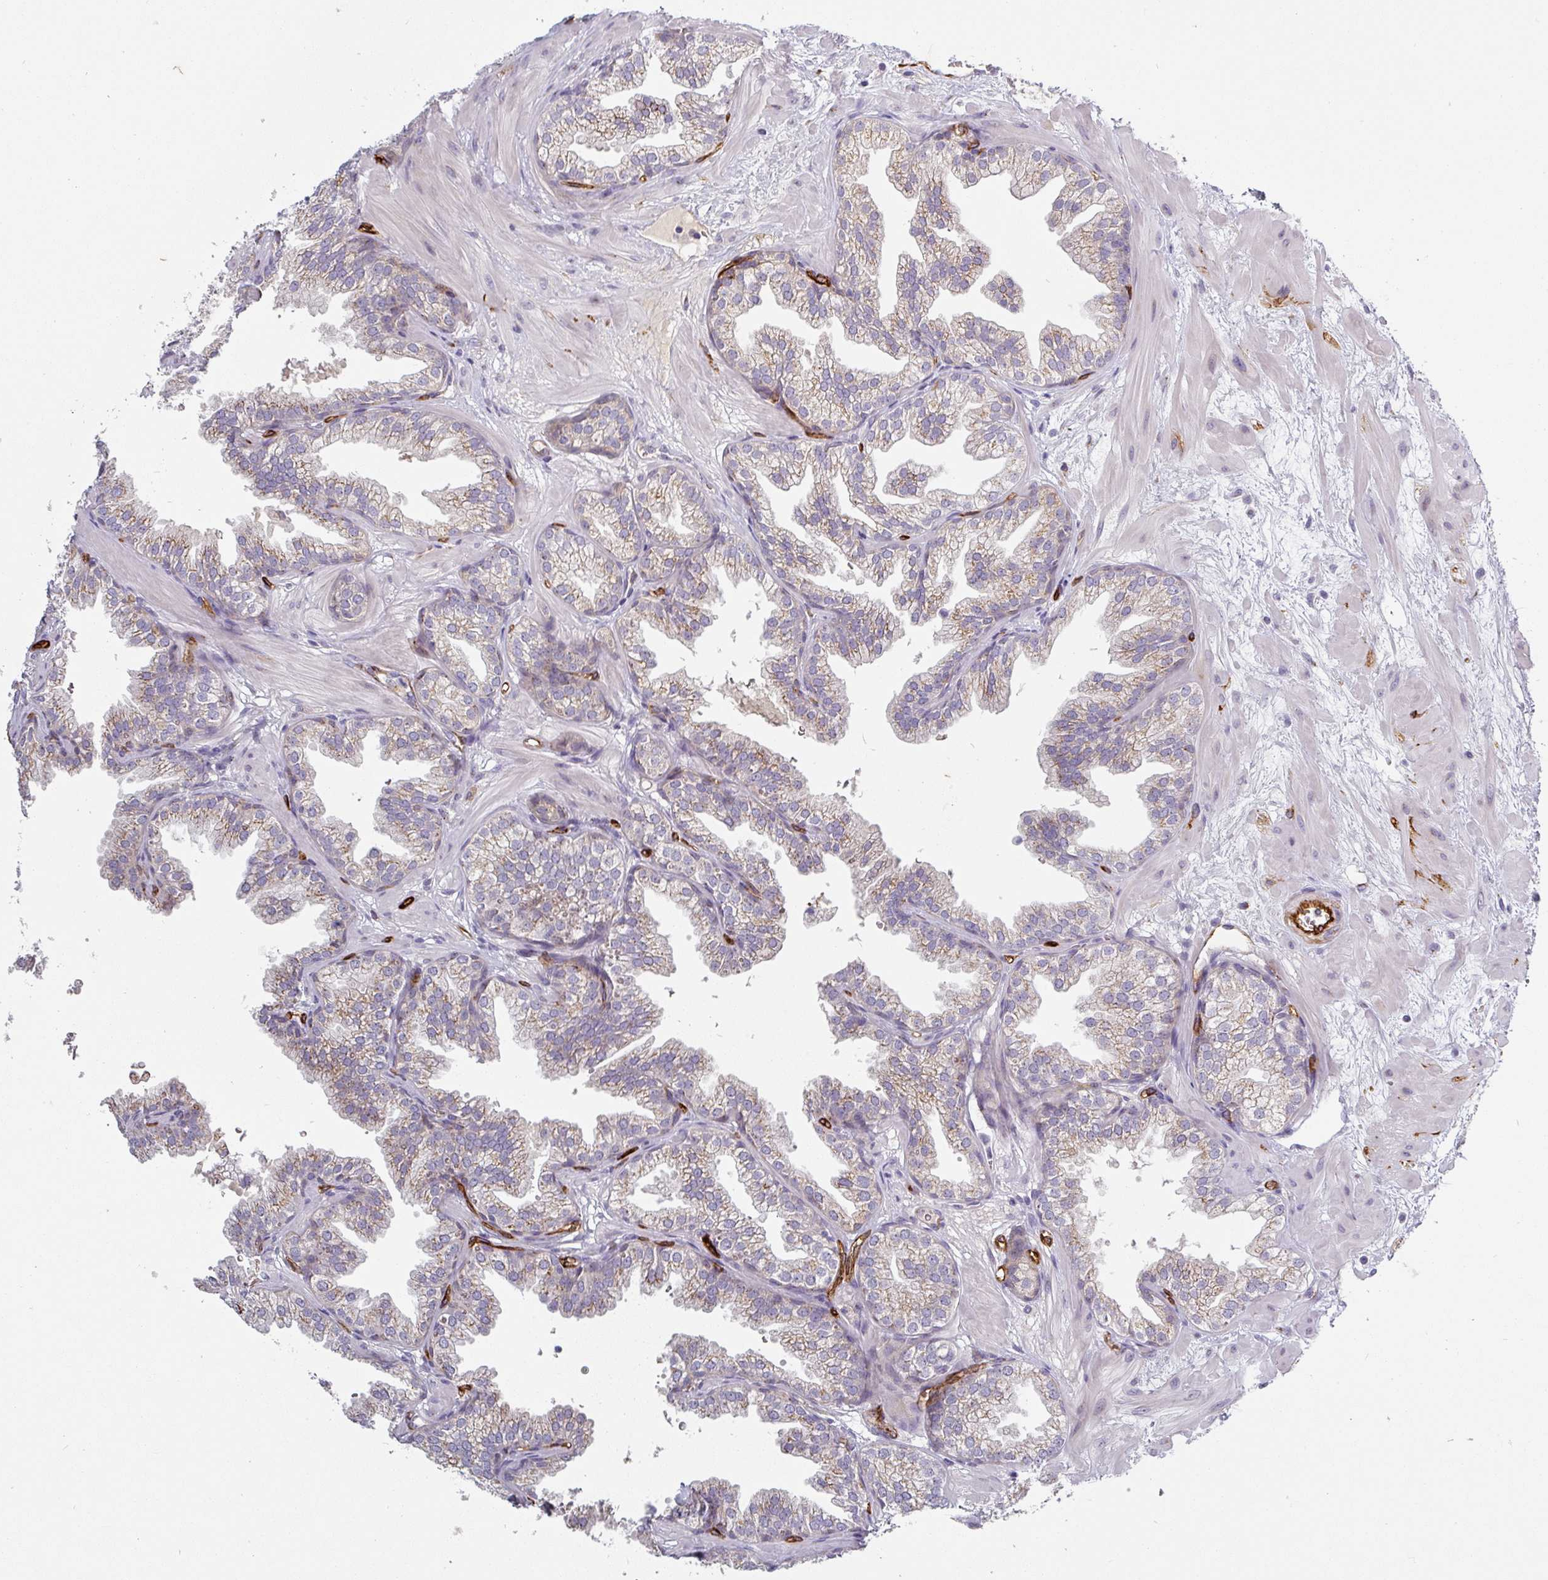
{"staining": {"intensity": "moderate", "quantity": "25%-75%", "location": "cytoplasmic/membranous"}, "tissue": "prostate", "cell_type": "Glandular cells", "image_type": "normal", "snomed": [{"axis": "morphology", "description": "Normal tissue, NOS"}, {"axis": "topography", "description": "Prostate"}], "caption": "Immunohistochemical staining of benign human prostate shows 25%-75% levels of moderate cytoplasmic/membranous protein expression in about 25%-75% of glandular cells. The staining was performed using DAB (3,3'-diaminobenzidine) to visualize the protein expression in brown, while the nuclei were stained in blue with hematoxylin (Magnification: 20x).", "gene": "PRODH2", "patient": {"sex": "male", "age": 37}}